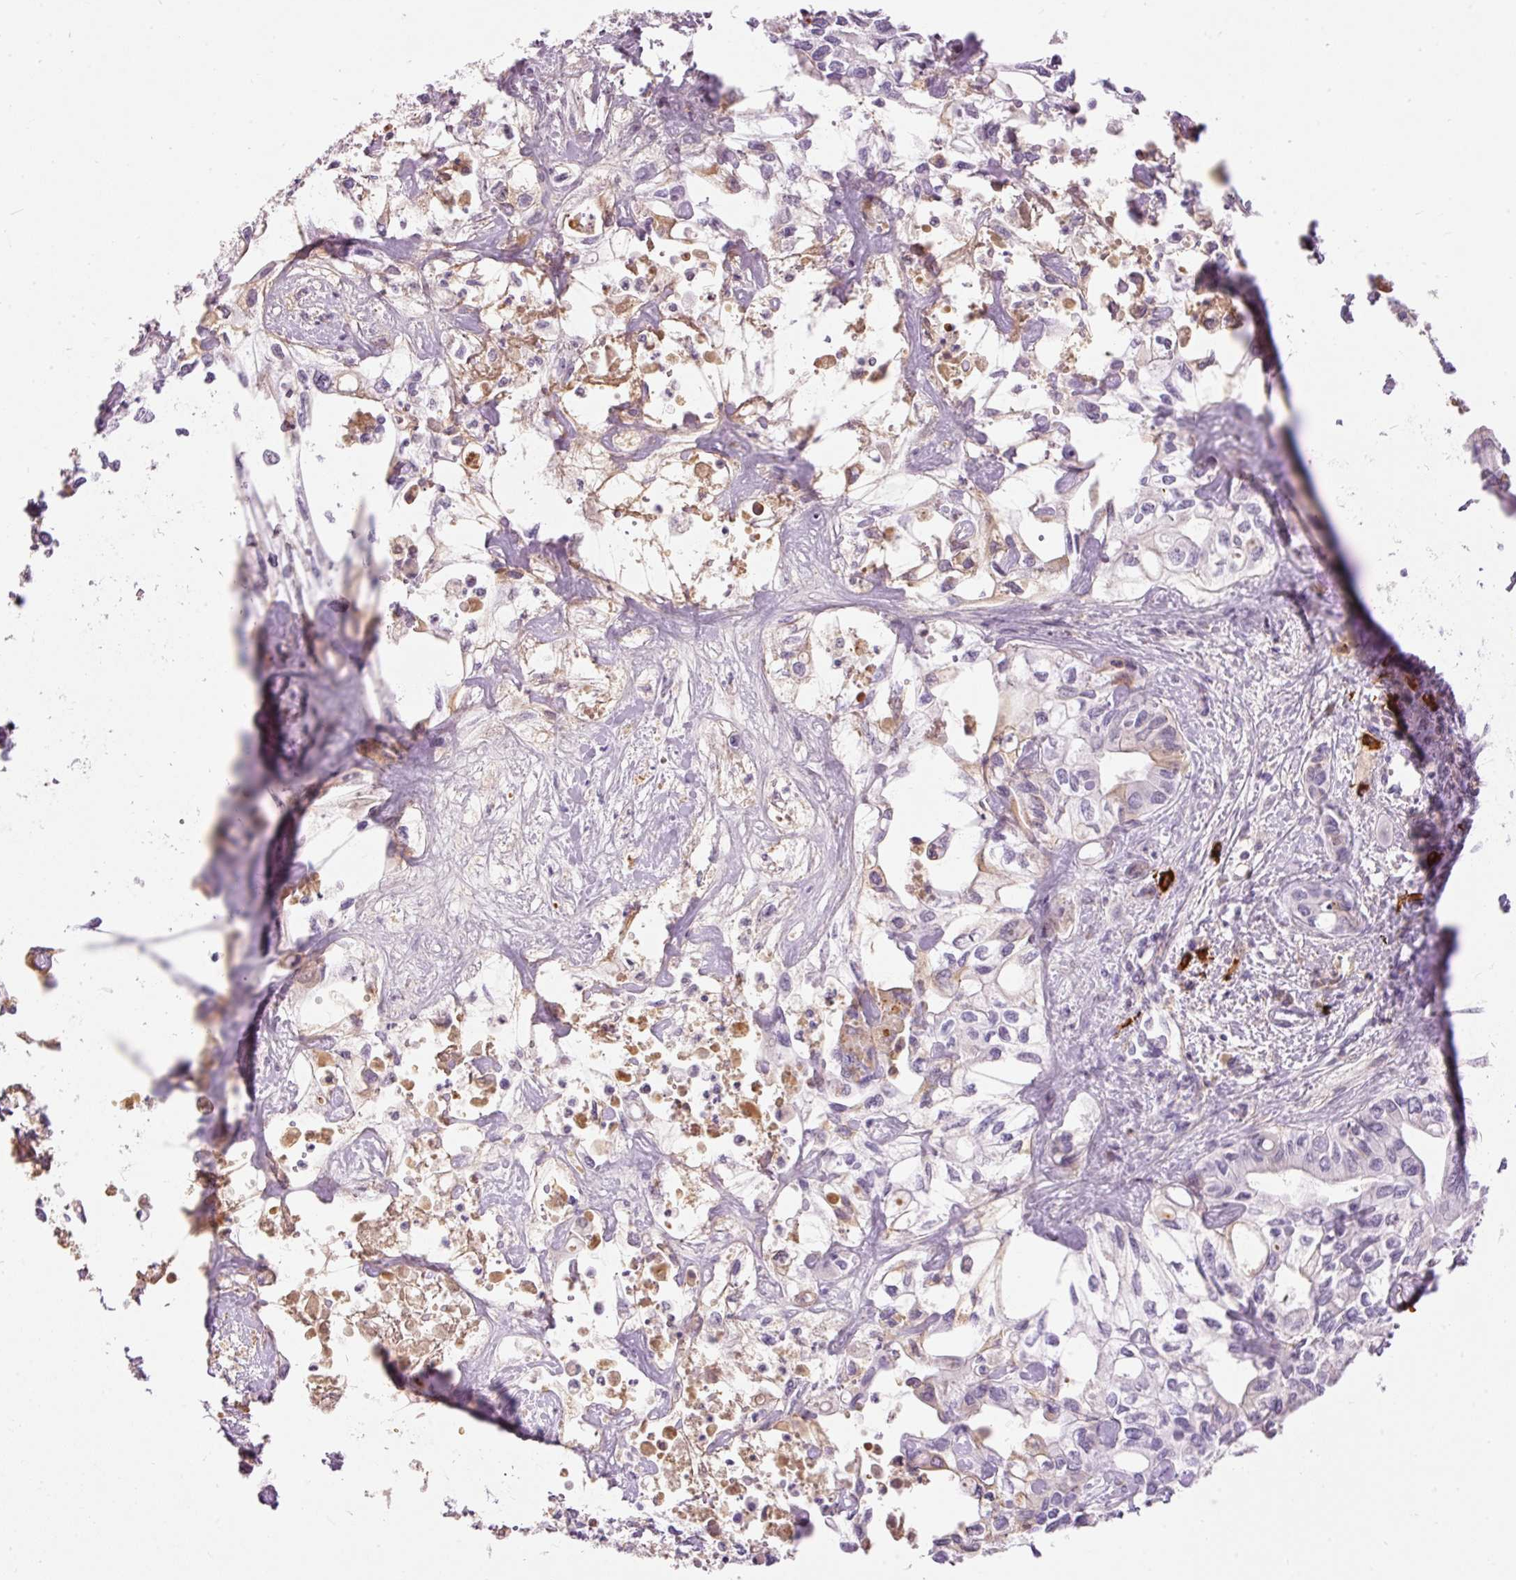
{"staining": {"intensity": "weak", "quantity": "<25%", "location": "cytoplasmic/membranous"}, "tissue": "liver cancer", "cell_type": "Tumor cells", "image_type": "cancer", "snomed": [{"axis": "morphology", "description": "Cholangiocarcinoma"}, {"axis": "topography", "description": "Liver"}], "caption": "The IHC photomicrograph has no significant expression in tumor cells of liver cancer (cholangiocarcinoma) tissue. (IHC, brightfield microscopy, high magnification).", "gene": "PRPF38B", "patient": {"sex": "female", "age": 64}}